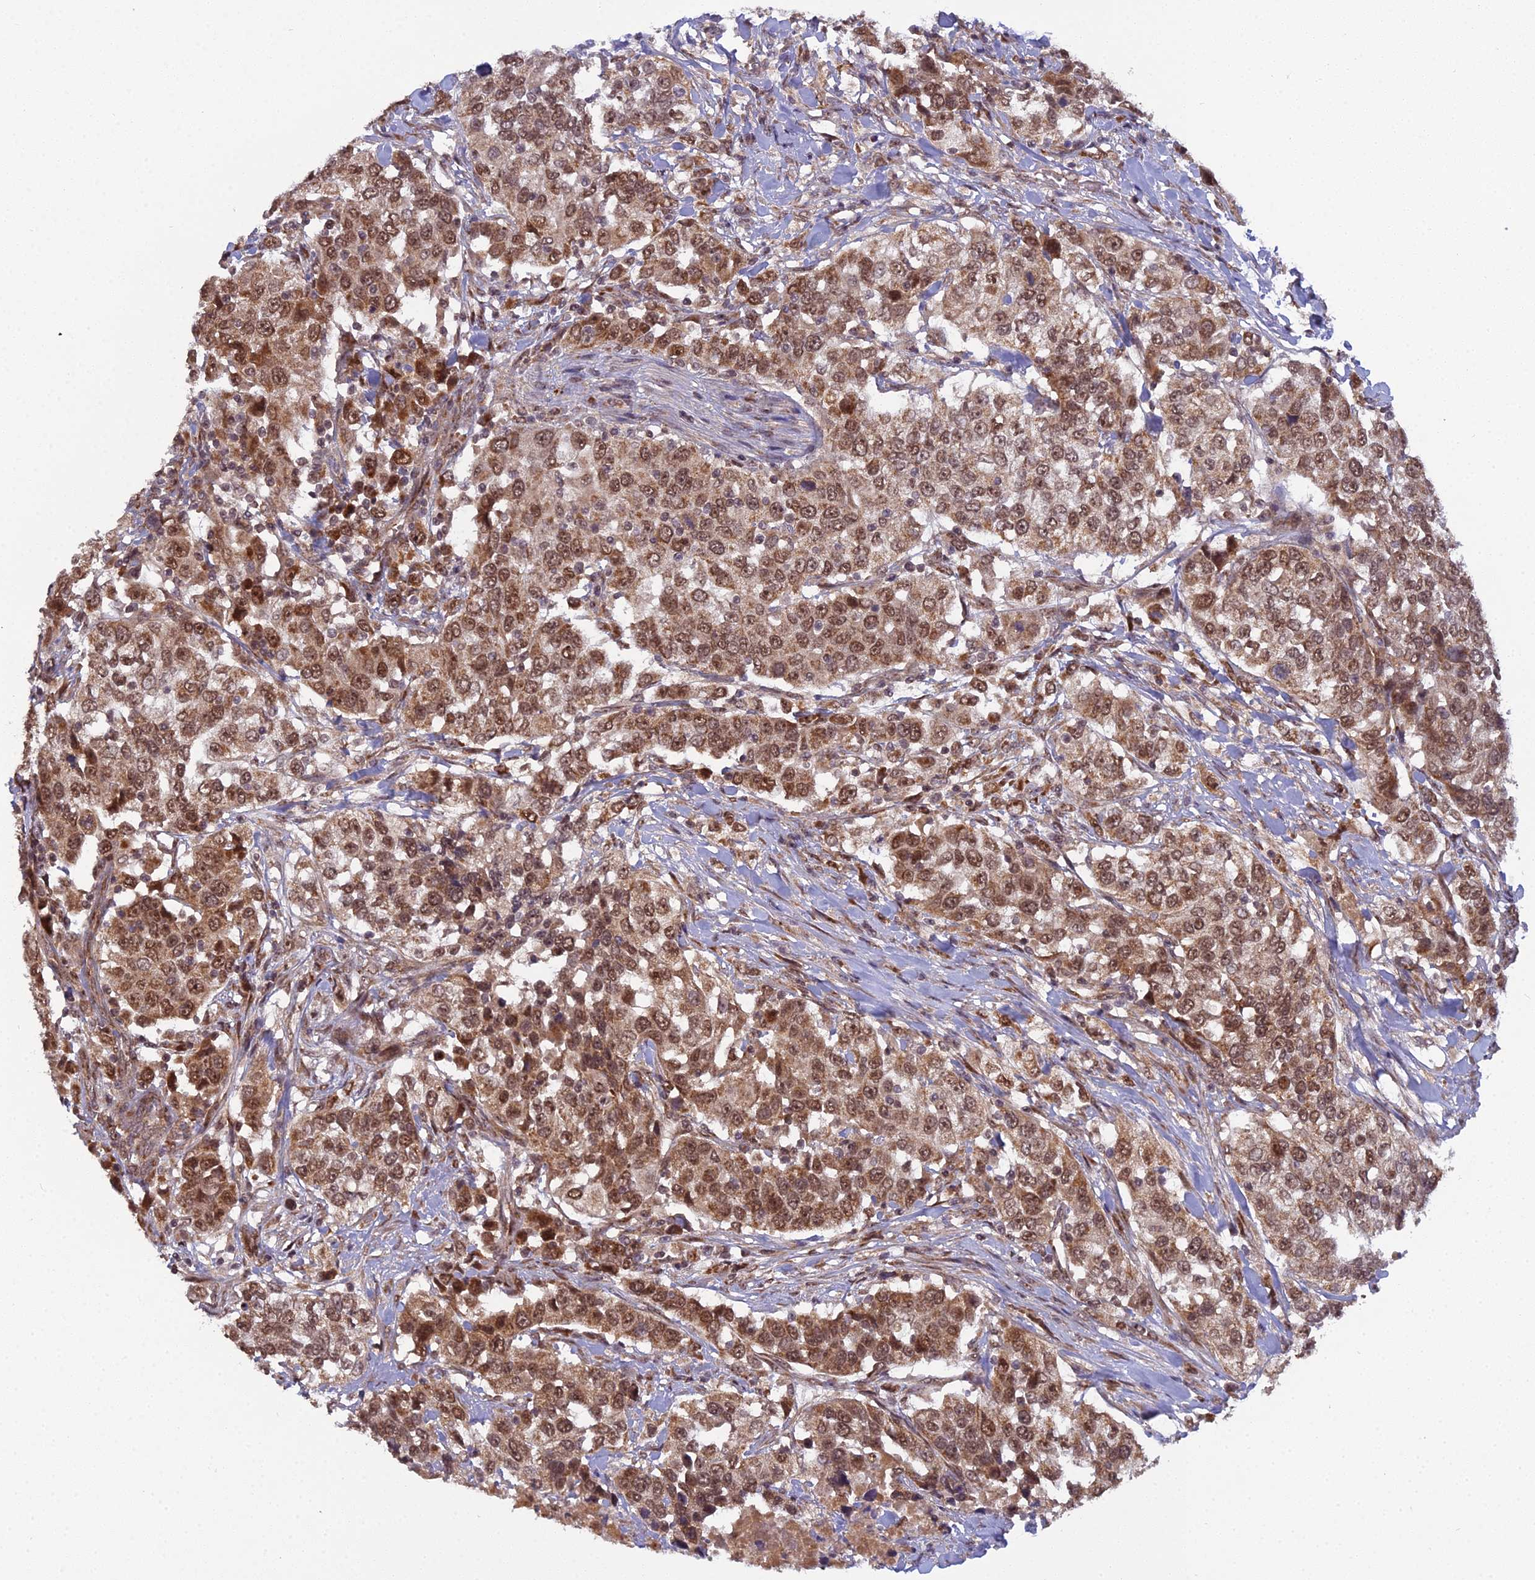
{"staining": {"intensity": "moderate", "quantity": ">75%", "location": "cytoplasmic/membranous,nuclear"}, "tissue": "urothelial cancer", "cell_type": "Tumor cells", "image_type": "cancer", "snomed": [{"axis": "morphology", "description": "Urothelial carcinoma, High grade"}, {"axis": "topography", "description": "Urinary bladder"}], "caption": "Protein staining of high-grade urothelial carcinoma tissue exhibits moderate cytoplasmic/membranous and nuclear positivity in approximately >75% of tumor cells.", "gene": "MEOX1", "patient": {"sex": "female", "age": 80}}